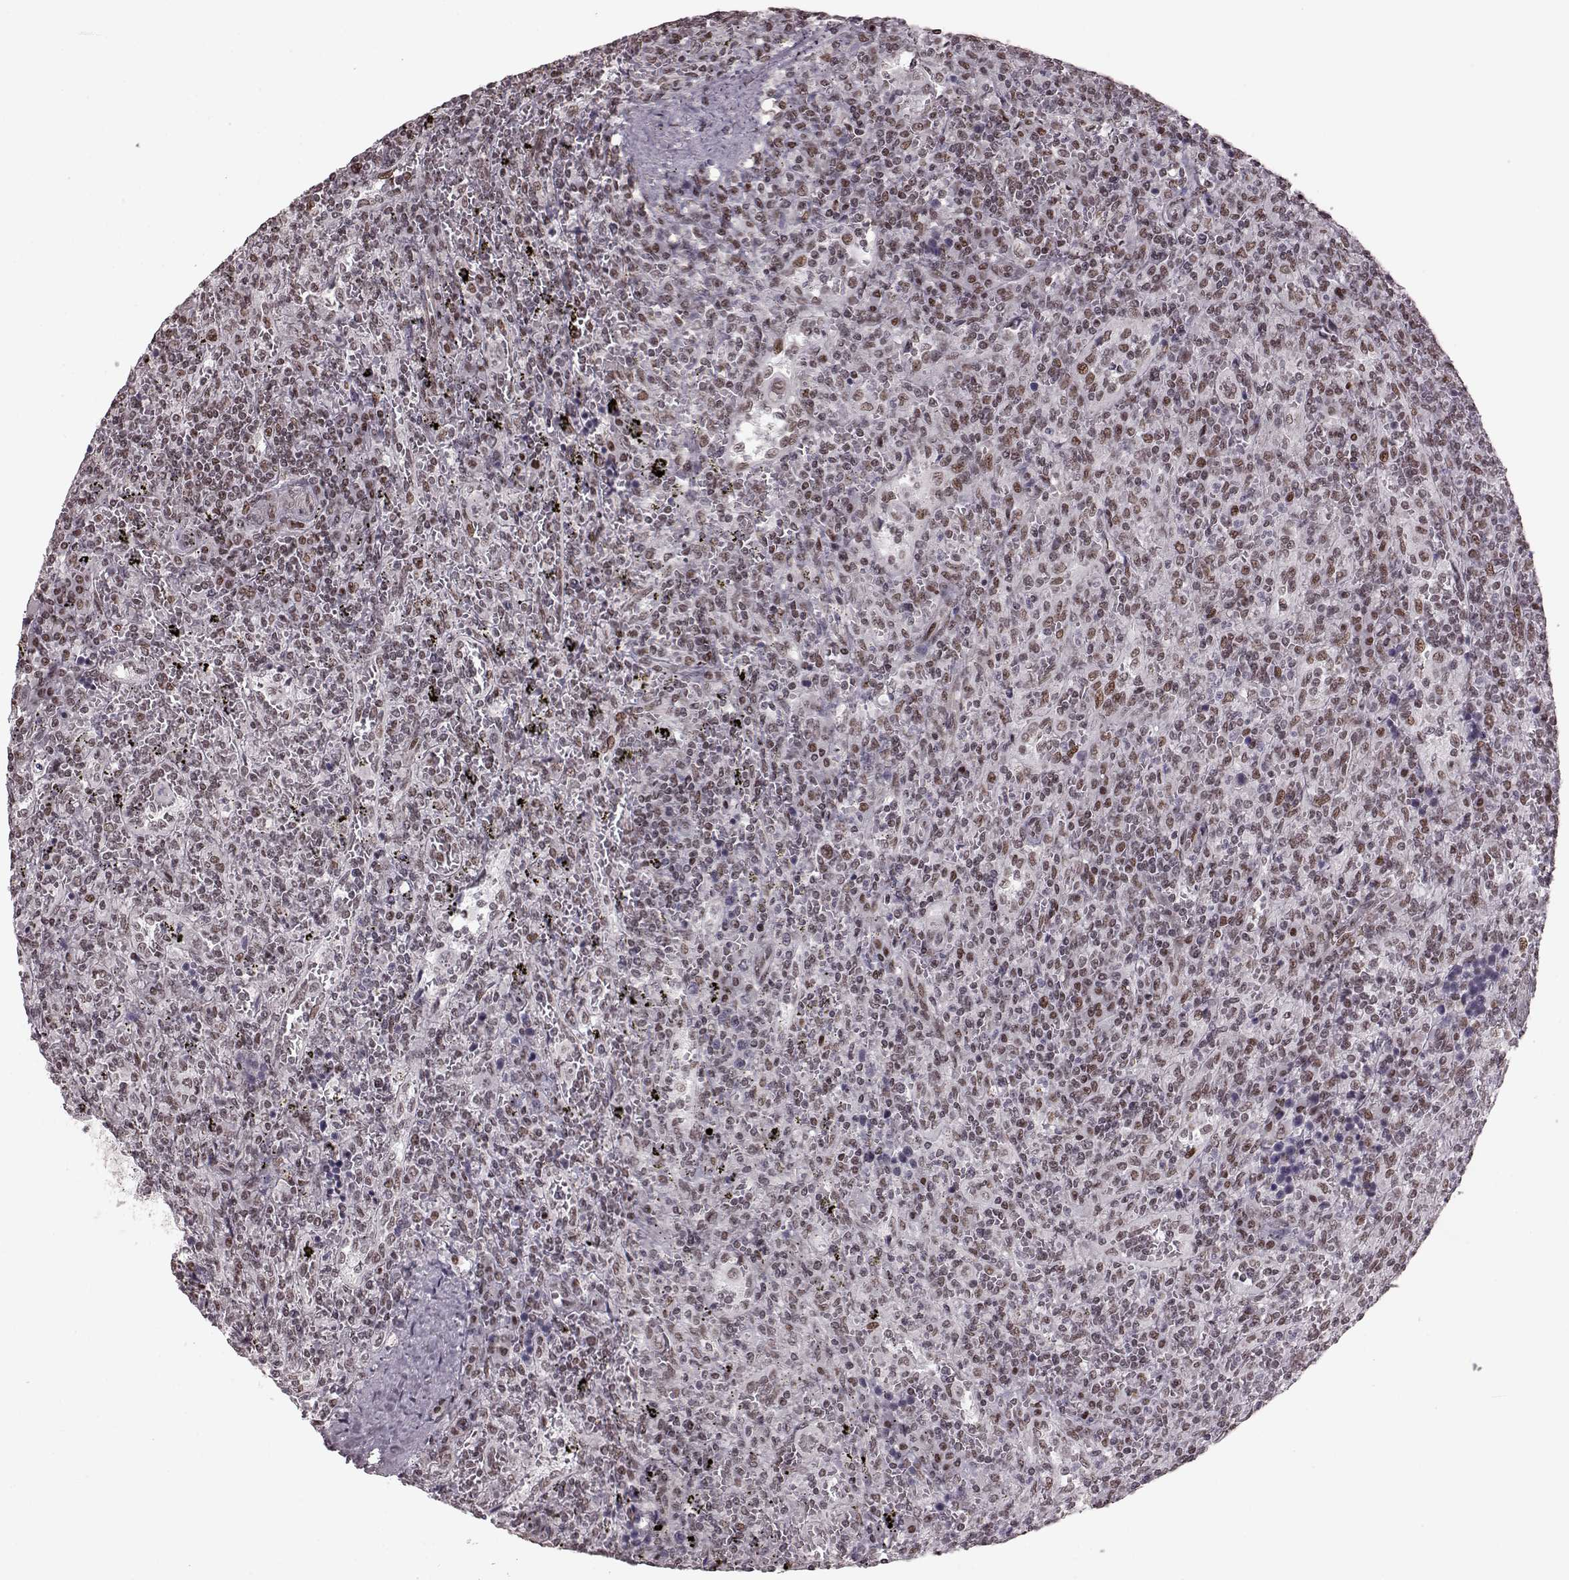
{"staining": {"intensity": "negative", "quantity": "none", "location": "none"}, "tissue": "lymphoma", "cell_type": "Tumor cells", "image_type": "cancer", "snomed": [{"axis": "morphology", "description": "Malignant lymphoma, non-Hodgkin's type, Low grade"}, {"axis": "topography", "description": "Spleen"}], "caption": "DAB immunohistochemical staining of lymphoma exhibits no significant staining in tumor cells. (IHC, brightfield microscopy, high magnification).", "gene": "NR2C1", "patient": {"sex": "male", "age": 62}}